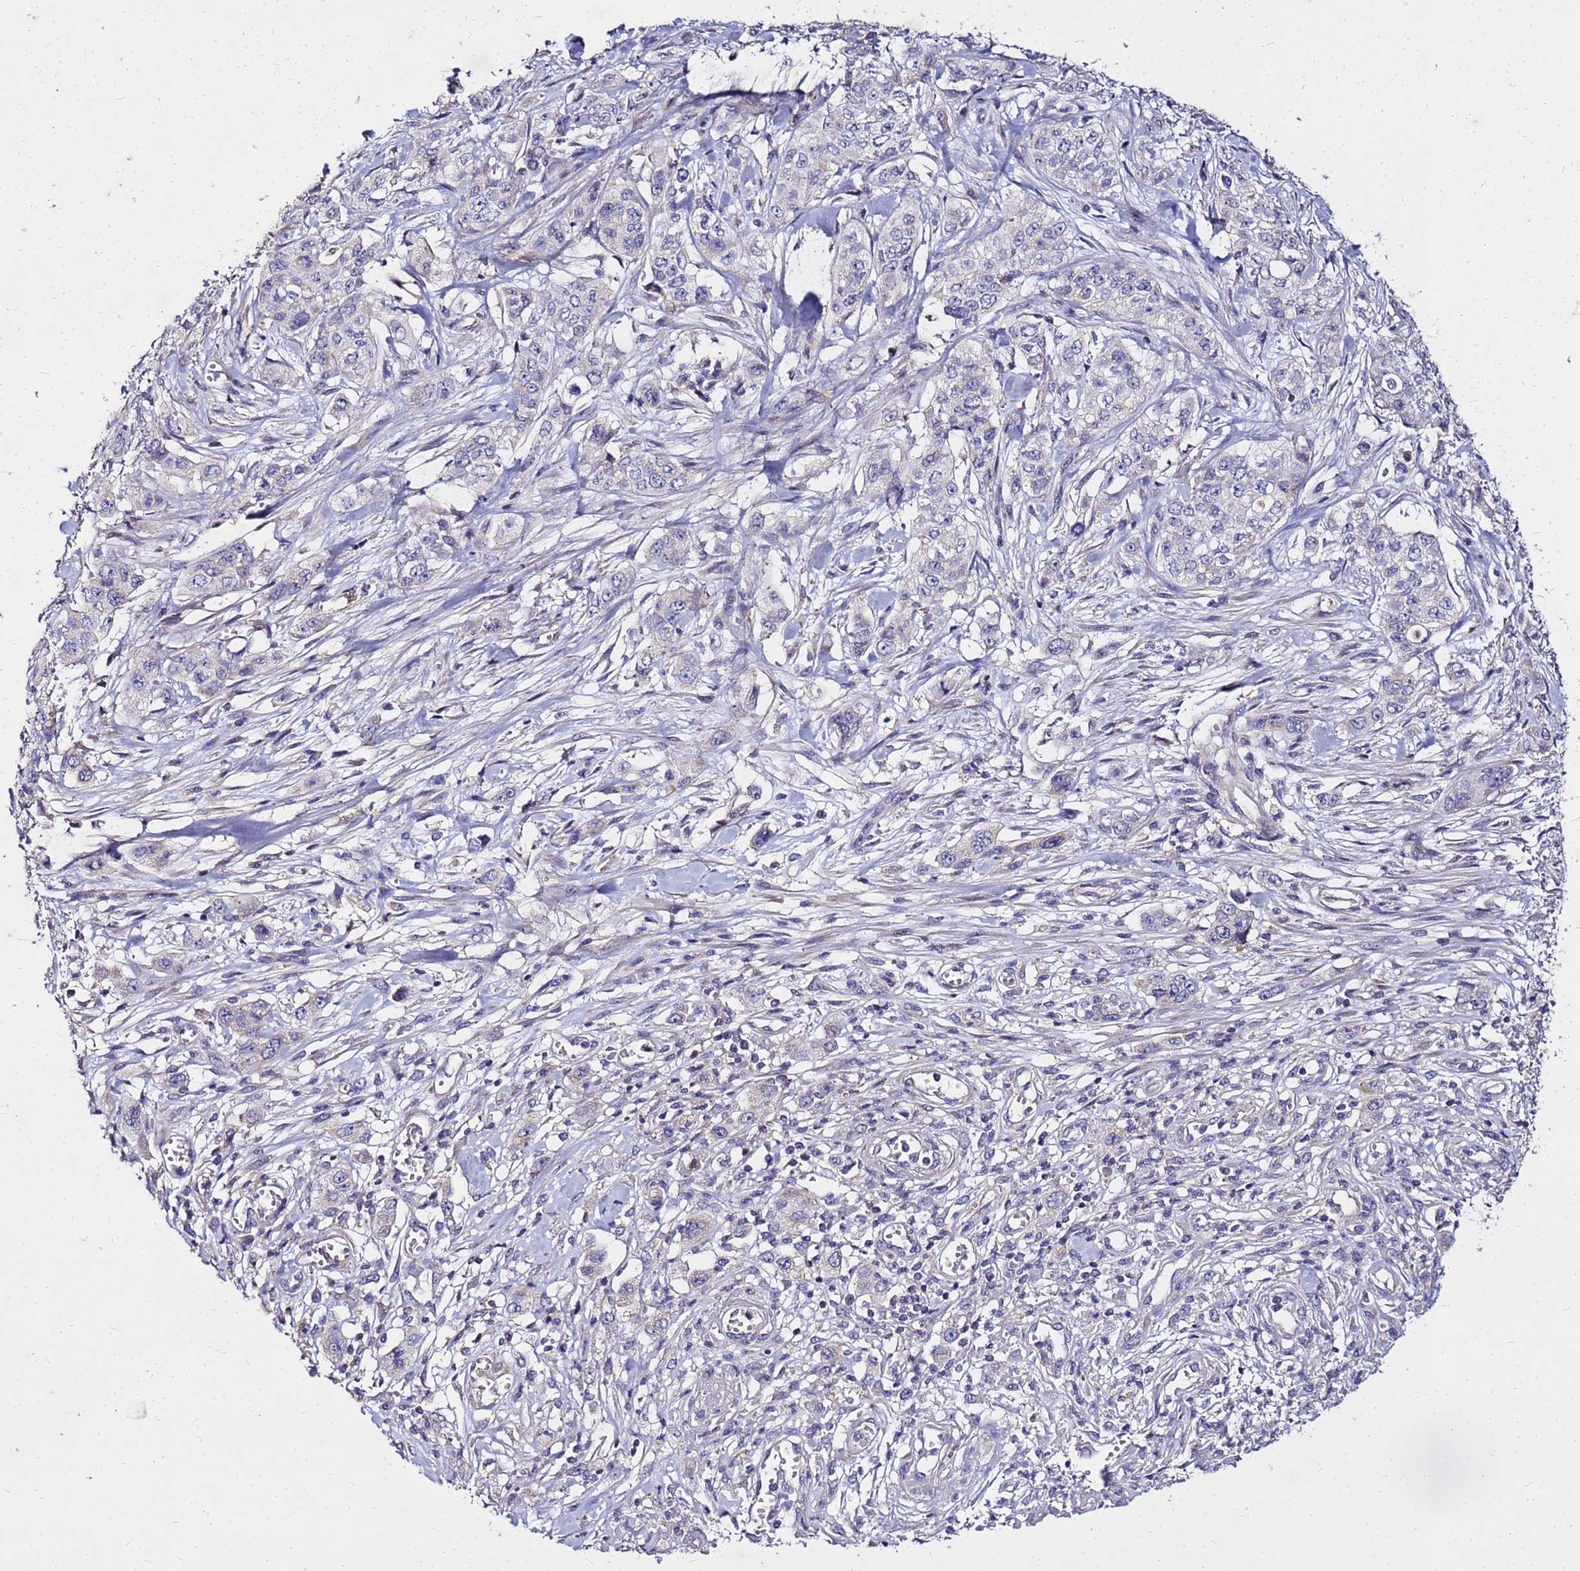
{"staining": {"intensity": "negative", "quantity": "none", "location": "none"}, "tissue": "stomach cancer", "cell_type": "Tumor cells", "image_type": "cancer", "snomed": [{"axis": "morphology", "description": "Adenocarcinoma, NOS"}, {"axis": "topography", "description": "Stomach, upper"}], "caption": "High power microscopy histopathology image of an IHC image of stomach adenocarcinoma, revealing no significant positivity in tumor cells.", "gene": "COX14", "patient": {"sex": "male", "age": 62}}